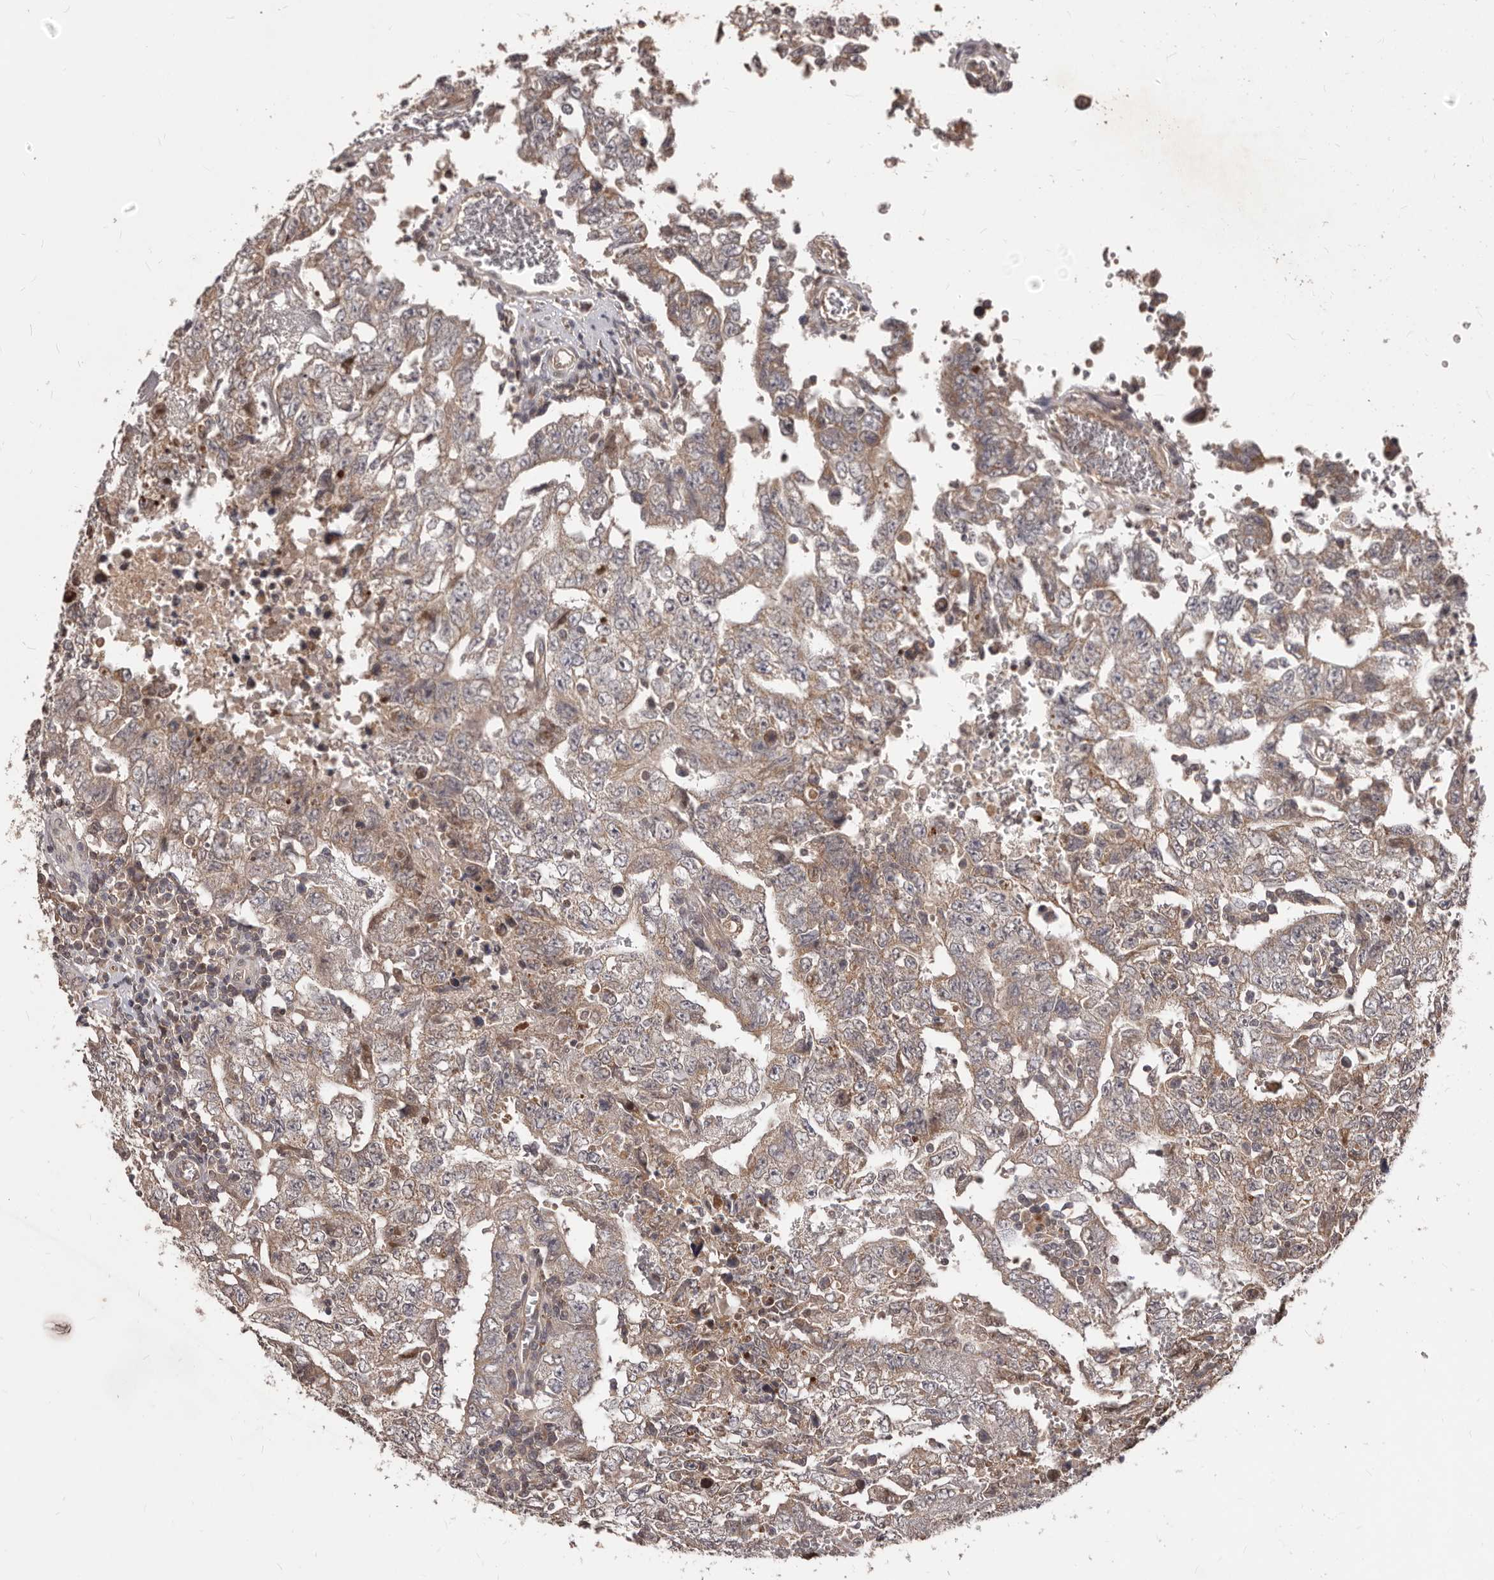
{"staining": {"intensity": "weak", "quantity": "25%-75%", "location": "cytoplasmic/membranous"}, "tissue": "testis cancer", "cell_type": "Tumor cells", "image_type": "cancer", "snomed": [{"axis": "morphology", "description": "Carcinoma, Embryonal, NOS"}, {"axis": "topography", "description": "Testis"}], "caption": "High-power microscopy captured an IHC image of embryonal carcinoma (testis), revealing weak cytoplasmic/membranous positivity in approximately 25%-75% of tumor cells.", "gene": "MTO1", "patient": {"sex": "male", "age": 26}}